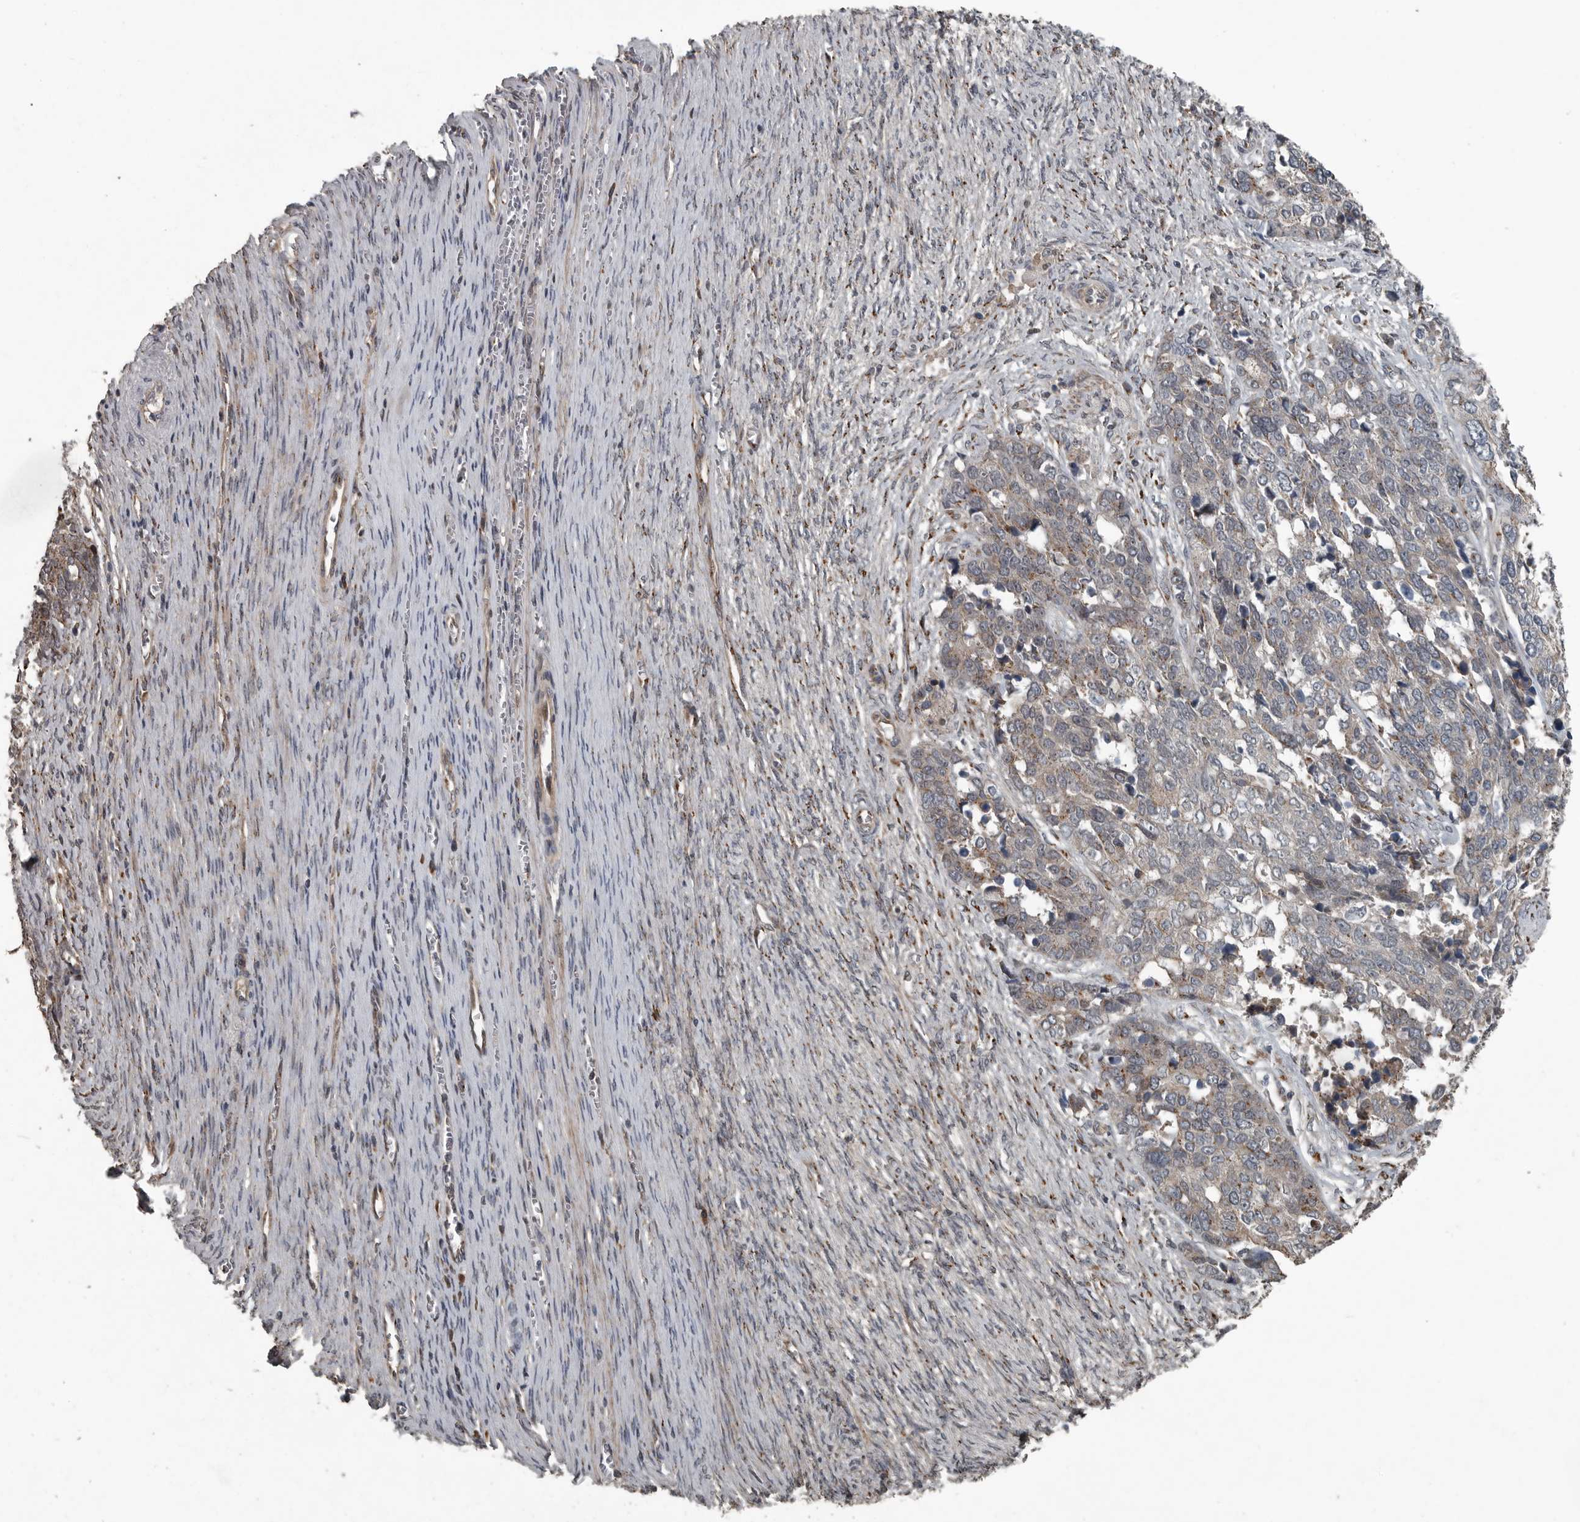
{"staining": {"intensity": "weak", "quantity": "25%-75%", "location": "cytoplasmic/membranous"}, "tissue": "ovarian cancer", "cell_type": "Tumor cells", "image_type": "cancer", "snomed": [{"axis": "morphology", "description": "Cystadenocarcinoma, serous, NOS"}, {"axis": "topography", "description": "Ovary"}], "caption": "Immunohistochemistry staining of serous cystadenocarcinoma (ovarian), which shows low levels of weak cytoplasmic/membranous positivity in about 25%-75% of tumor cells indicating weak cytoplasmic/membranous protein expression. The staining was performed using DAB (3,3'-diaminobenzidine) (brown) for protein detection and nuclei were counterstained in hematoxylin (blue).", "gene": "ZNF345", "patient": {"sex": "female", "age": 44}}